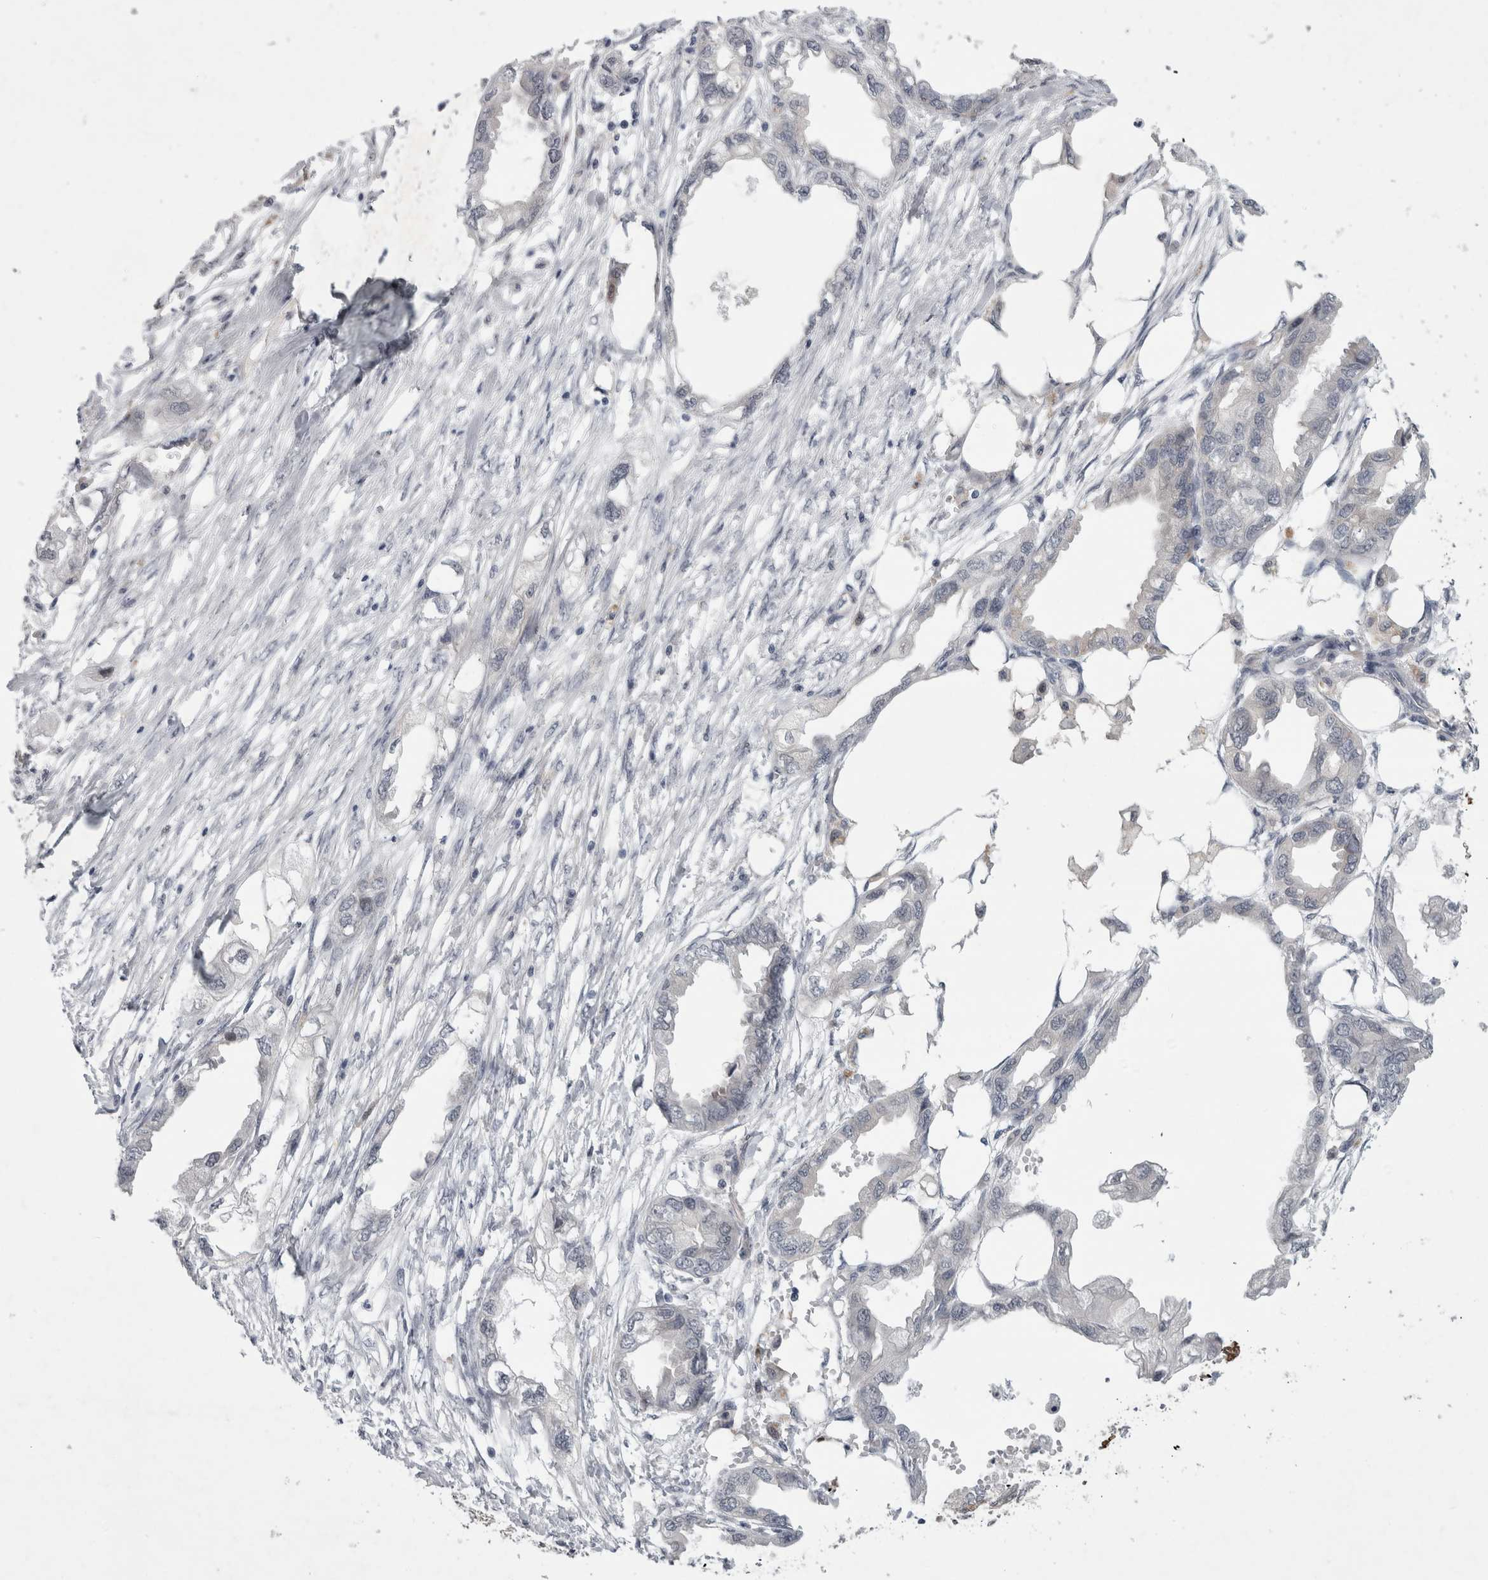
{"staining": {"intensity": "negative", "quantity": "none", "location": "none"}, "tissue": "endometrial cancer", "cell_type": "Tumor cells", "image_type": "cancer", "snomed": [{"axis": "morphology", "description": "Adenocarcinoma, NOS"}, {"axis": "morphology", "description": "Adenocarcinoma, metastatic, NOS"}, {"axis": "topography", "description": "Adipose tissue"}, {"axis": "topography", "description": "Endometrium"}], "caption": "Immunohistochemistry image of endometrial cancer (adenocarcinoma) stained for a protein (brown), which demonstrates no expression in tumor cells.", "gene": "PARP11", "patient": {"sex": "female", "age": 67}}